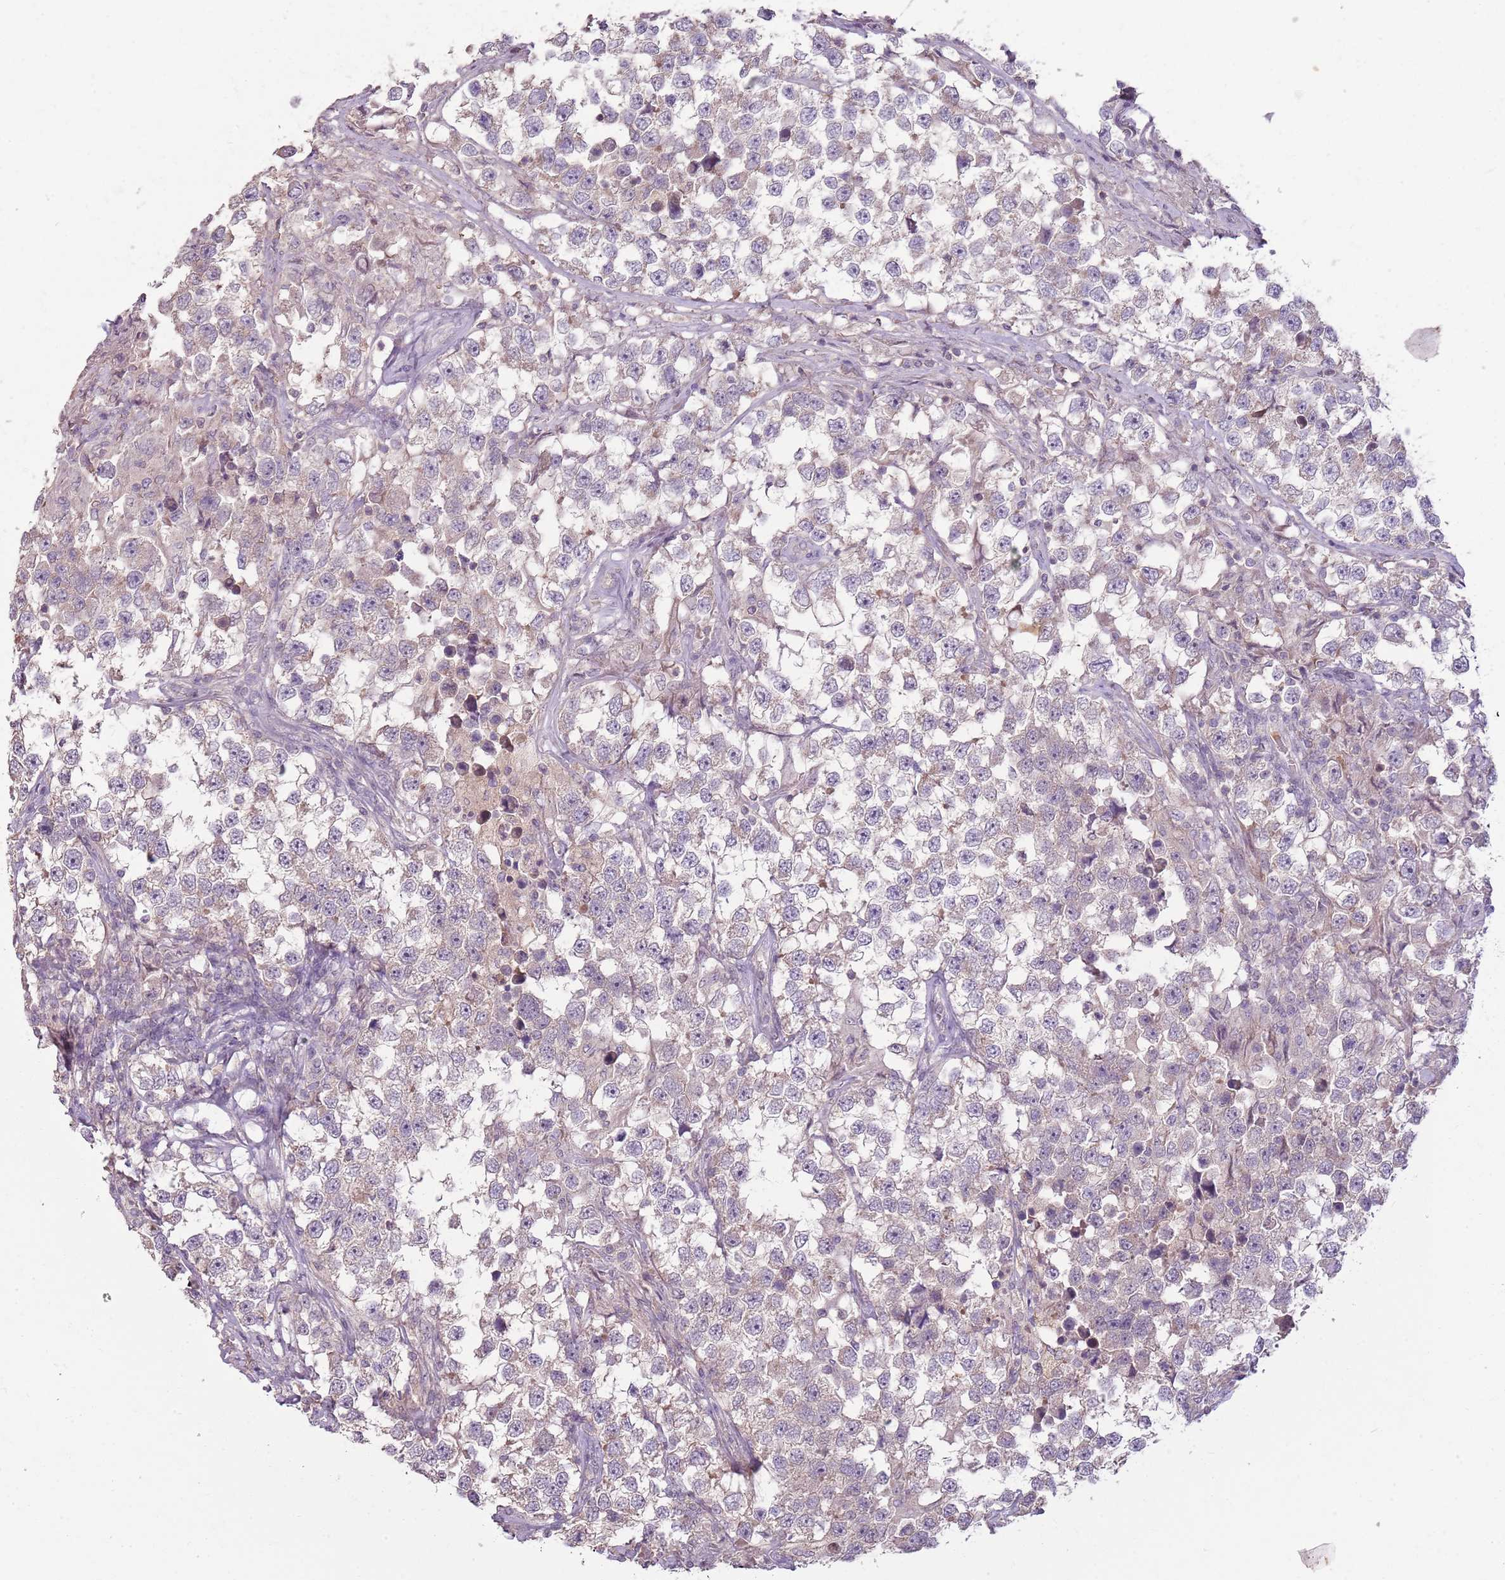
{"staining": {"intensity": "weak", "quantity": "<25%", "location": "cytoplasmic/membranous"}, "tissue": "testis cancer", "cell_type": "Tumor cells", "image_type": "cancer", "snomed": [{"axis": "morphology", "description": "Seminoma, NOS"}, {"axis": "topography", "description": "Testis"}], "caption": "There is no significant expression in tumor cells of seminoma (testis). (DAB (3,3'-diaminobenzidine) immunohistochemistry with hematoxylin counter stain).", "gene": "TEKT4", "patient": {"sex": "male", "age": 46}}